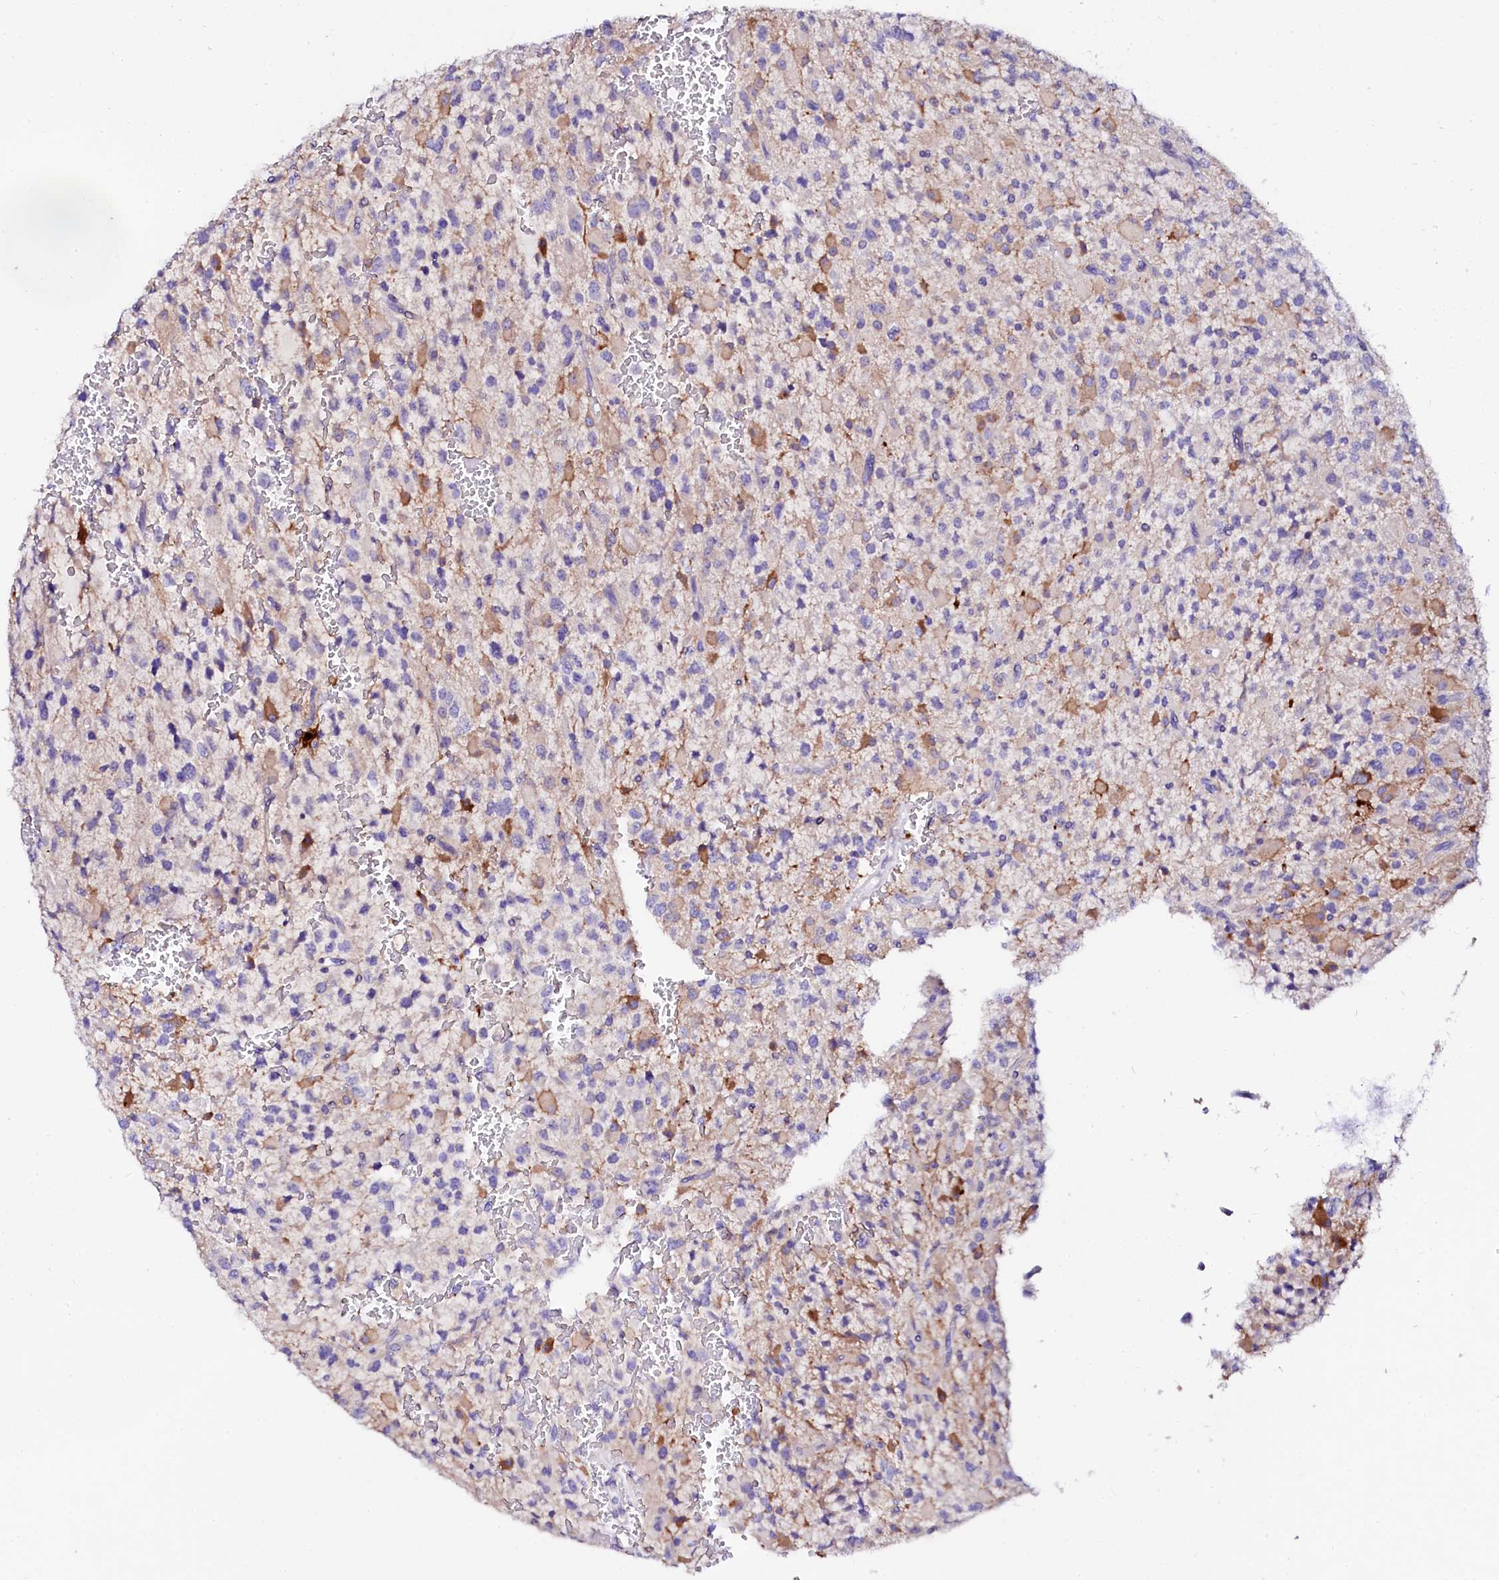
{"staining": {"intensity": "negative", "quantity": "none", "location": "none"}, "tissue": "glioma", "cell_type": "Tumor cells", "image_type": "cancer", "snomed": [{"axis": "morphology", "description": "Glioma, malignant, High grade"}, {"axis": "topography", "description": "Brain"}], "caption": "Tumor cells are negative for protein expression in human glioma.", "gene": "BTBD16", "patient": {"sex": "male", "age": 34}}